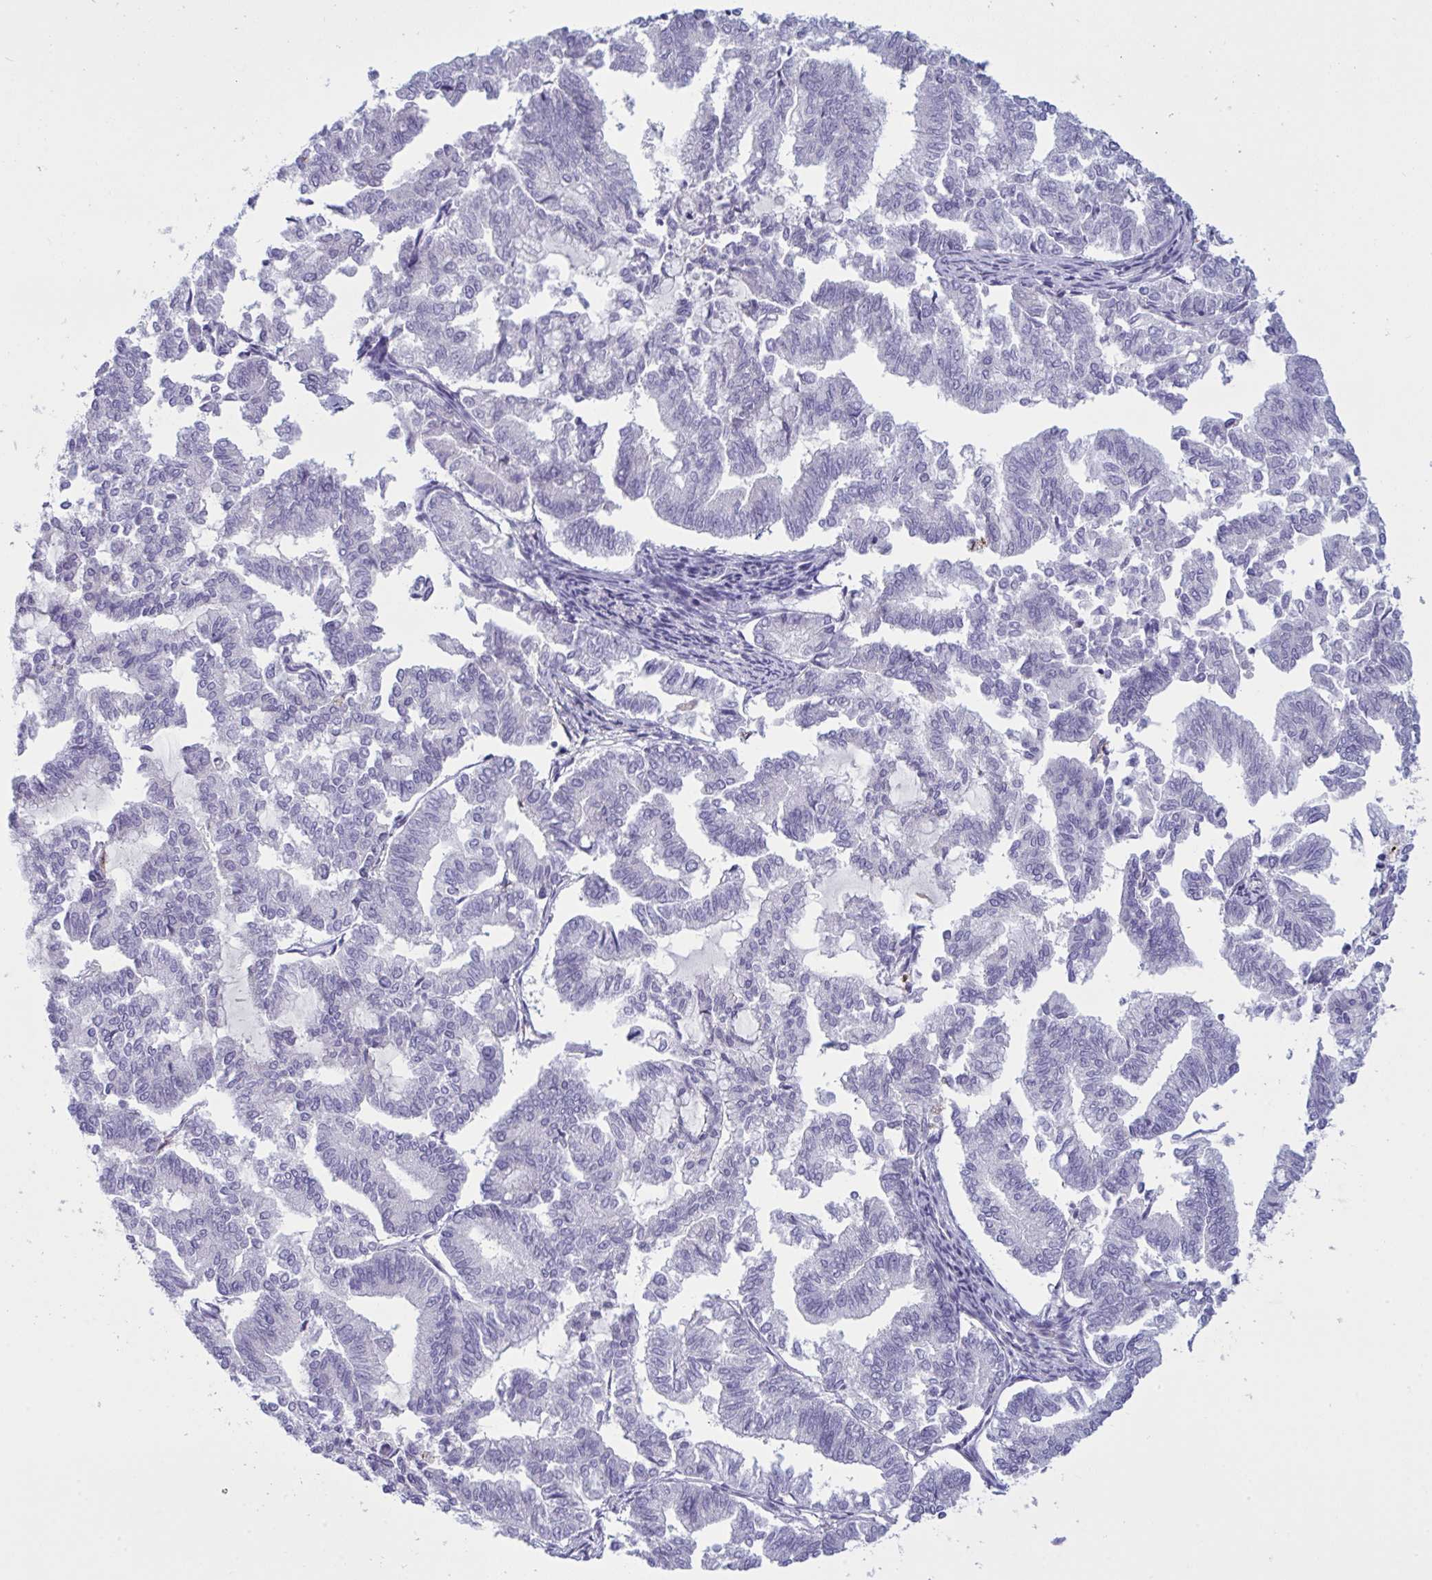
{"staining": {"intensity": "negative", "quantity": "none", "location": "none"}, "tissue": "endometrial cancer", "cell_type": "Tumor cells", "image_type": "cancer", "snomed": [{"axis": "morphology", "description": "Adenocarcinoma, NOS"}, {"axis": "topography", "description": "Endometrium"}], "caption": "Tumor cells are negative for protein expression in human adenocarcinoma (endometrial).", "gene": "DCBLD1", "patient": {"sex": "female", "age": 79}}